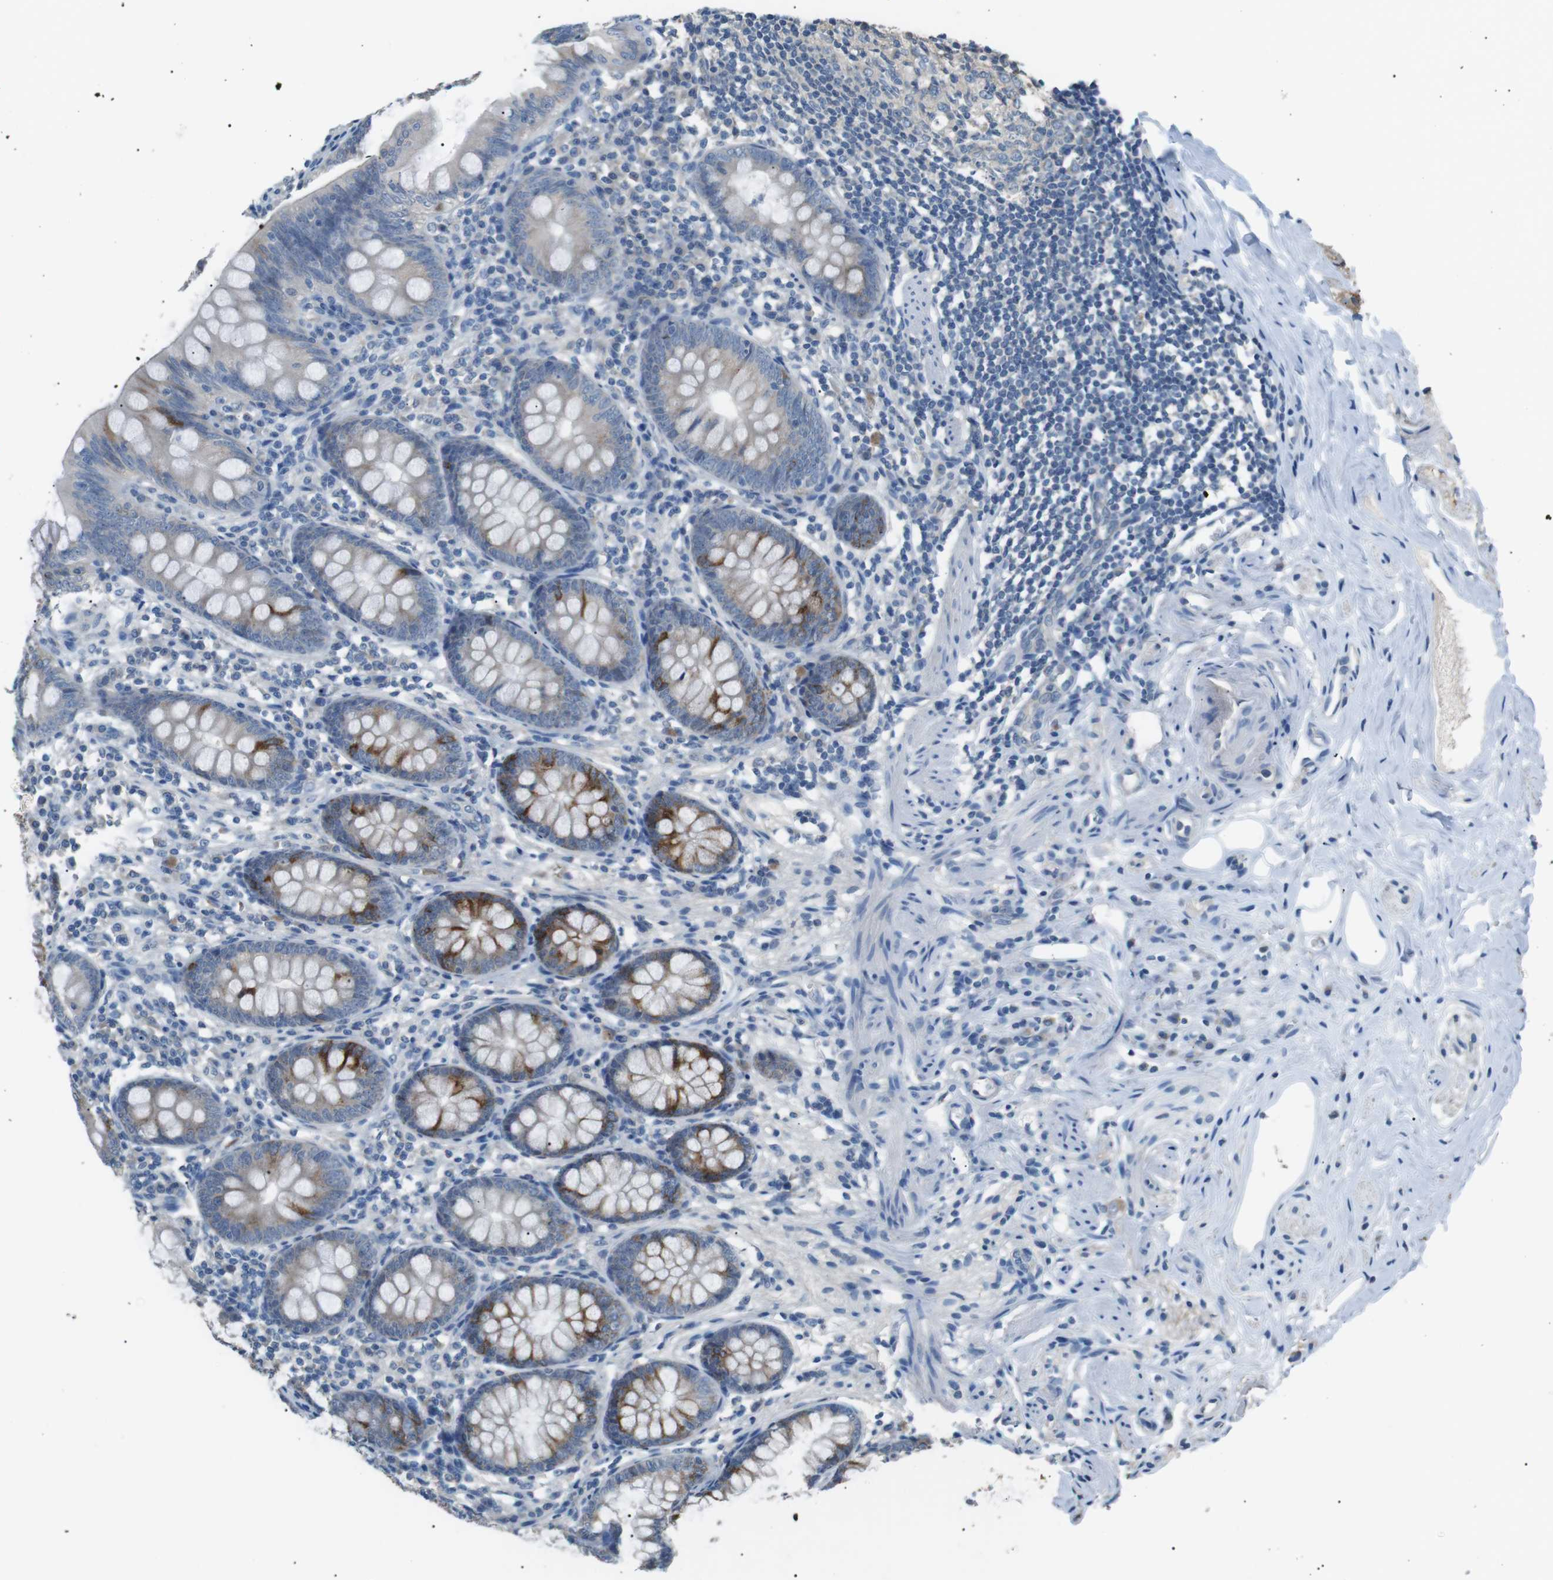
{"staining": {"intensity": "strong", "quantity": "25%-75%", "location": "cytoplasmic/membranous"}, "tissue": "appendix", "cell_type": "Glandular cells", "image_type": "normal", "snomed": [{"axis": "morphology", "description": "Normal tissue, NOS"}, {"axis": "topography", "description": "Appendix"}], "caption": "The histopathology image exhibits a brown stain indicating the presence of a protein in the cytoplasmic/membranous of glandular cells in appendix.", "gene": "CDH26", "patient": {"sex": "female", "age": 77}}